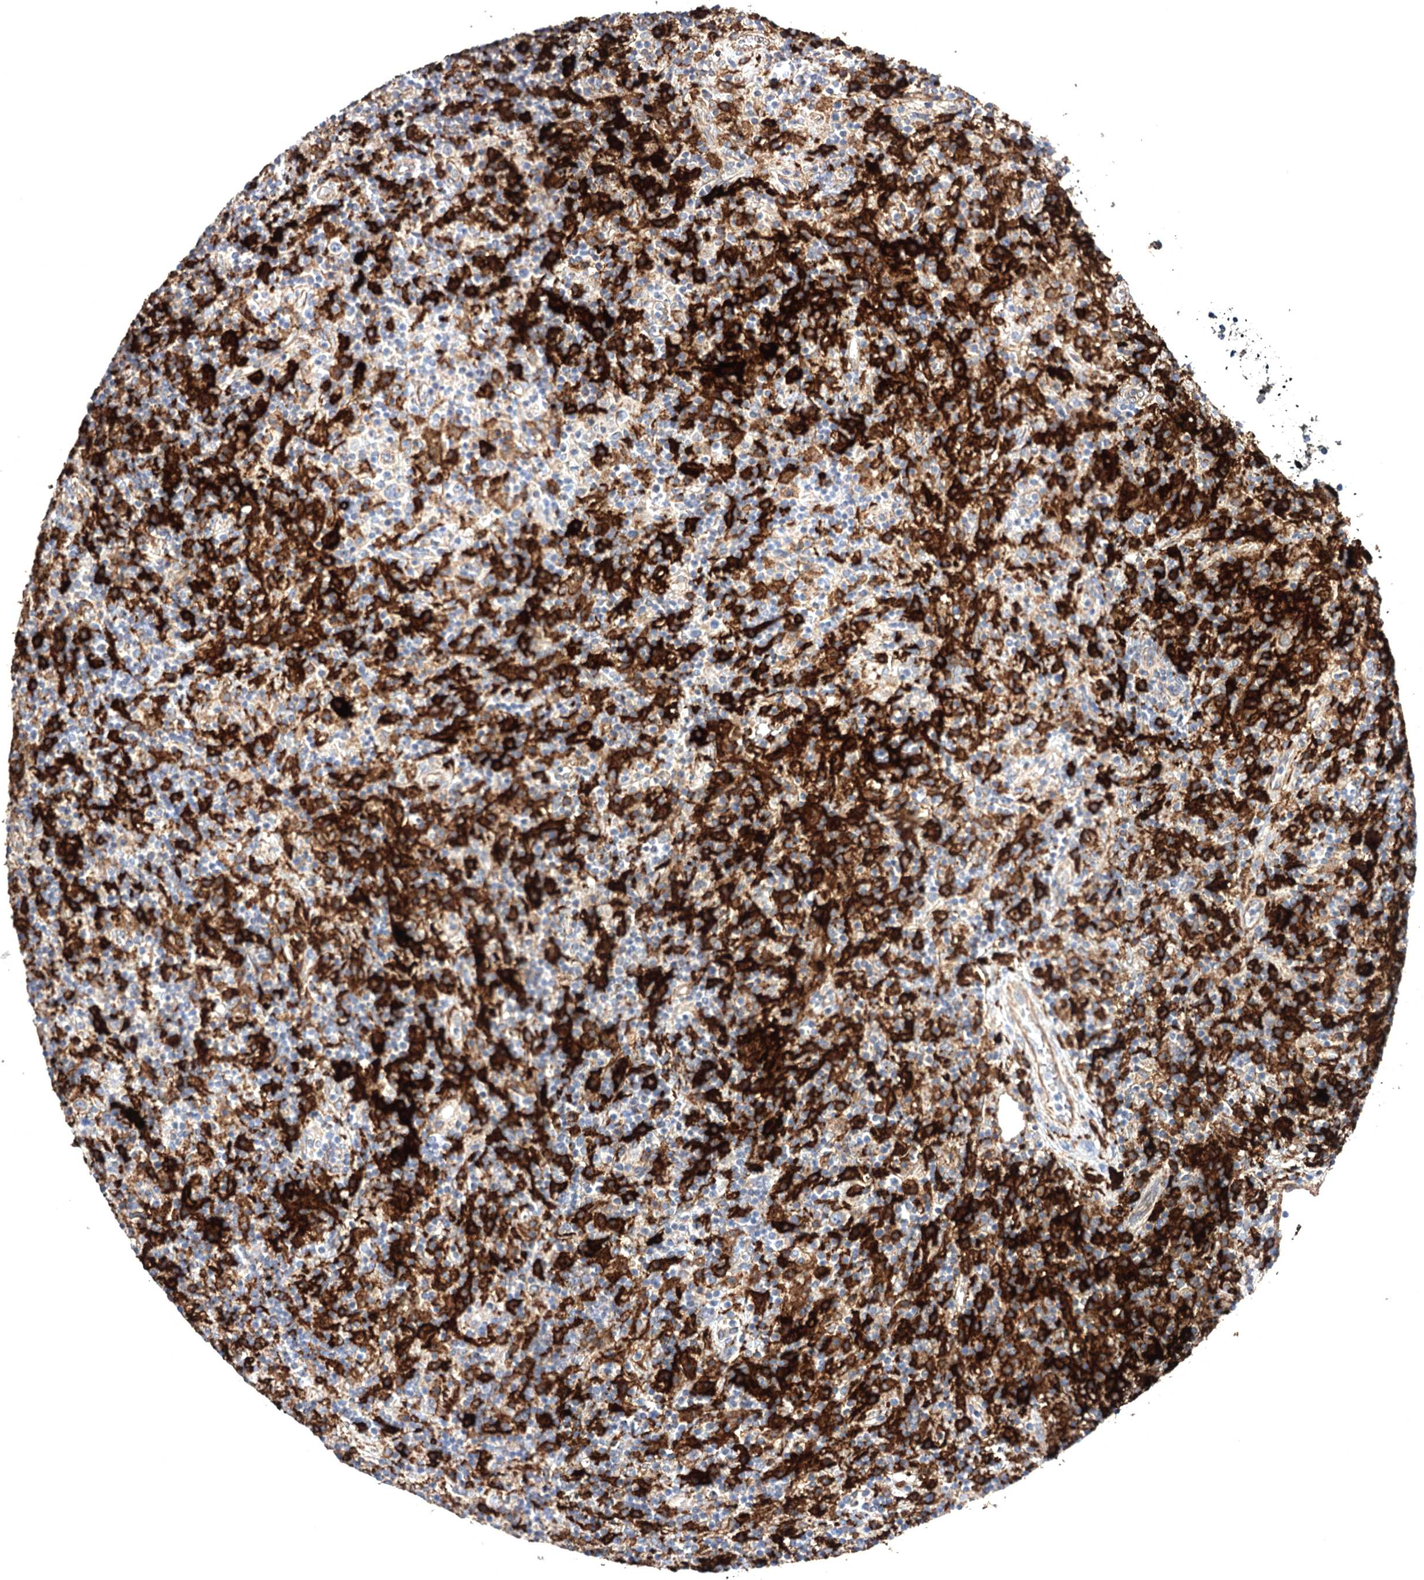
{"staining": {"intensity": "negative", "quantity": "none", "location": "none"}, "tissue": "lymphoma", "cell_type": "Tumor cells", "image_type": "cancer", "snomed": [{"axis": "morphology", "description": "Hodgkin's disease, NOS"}, {"axis": "topography", "description": "Lymph node"}], "caption": "This micrograph is of Hodgkin's disease stained with immunohistochemistry (IHC) to label a protein in brown with the nuclei are counter-stained blue. There is no staining in tumor cells. (Brightfield microscopy of DAB immunohistochemistry (IHC) at high magnification).", "gene": "CLEC4M", "patient": {"sex": "male", "age": 70}}